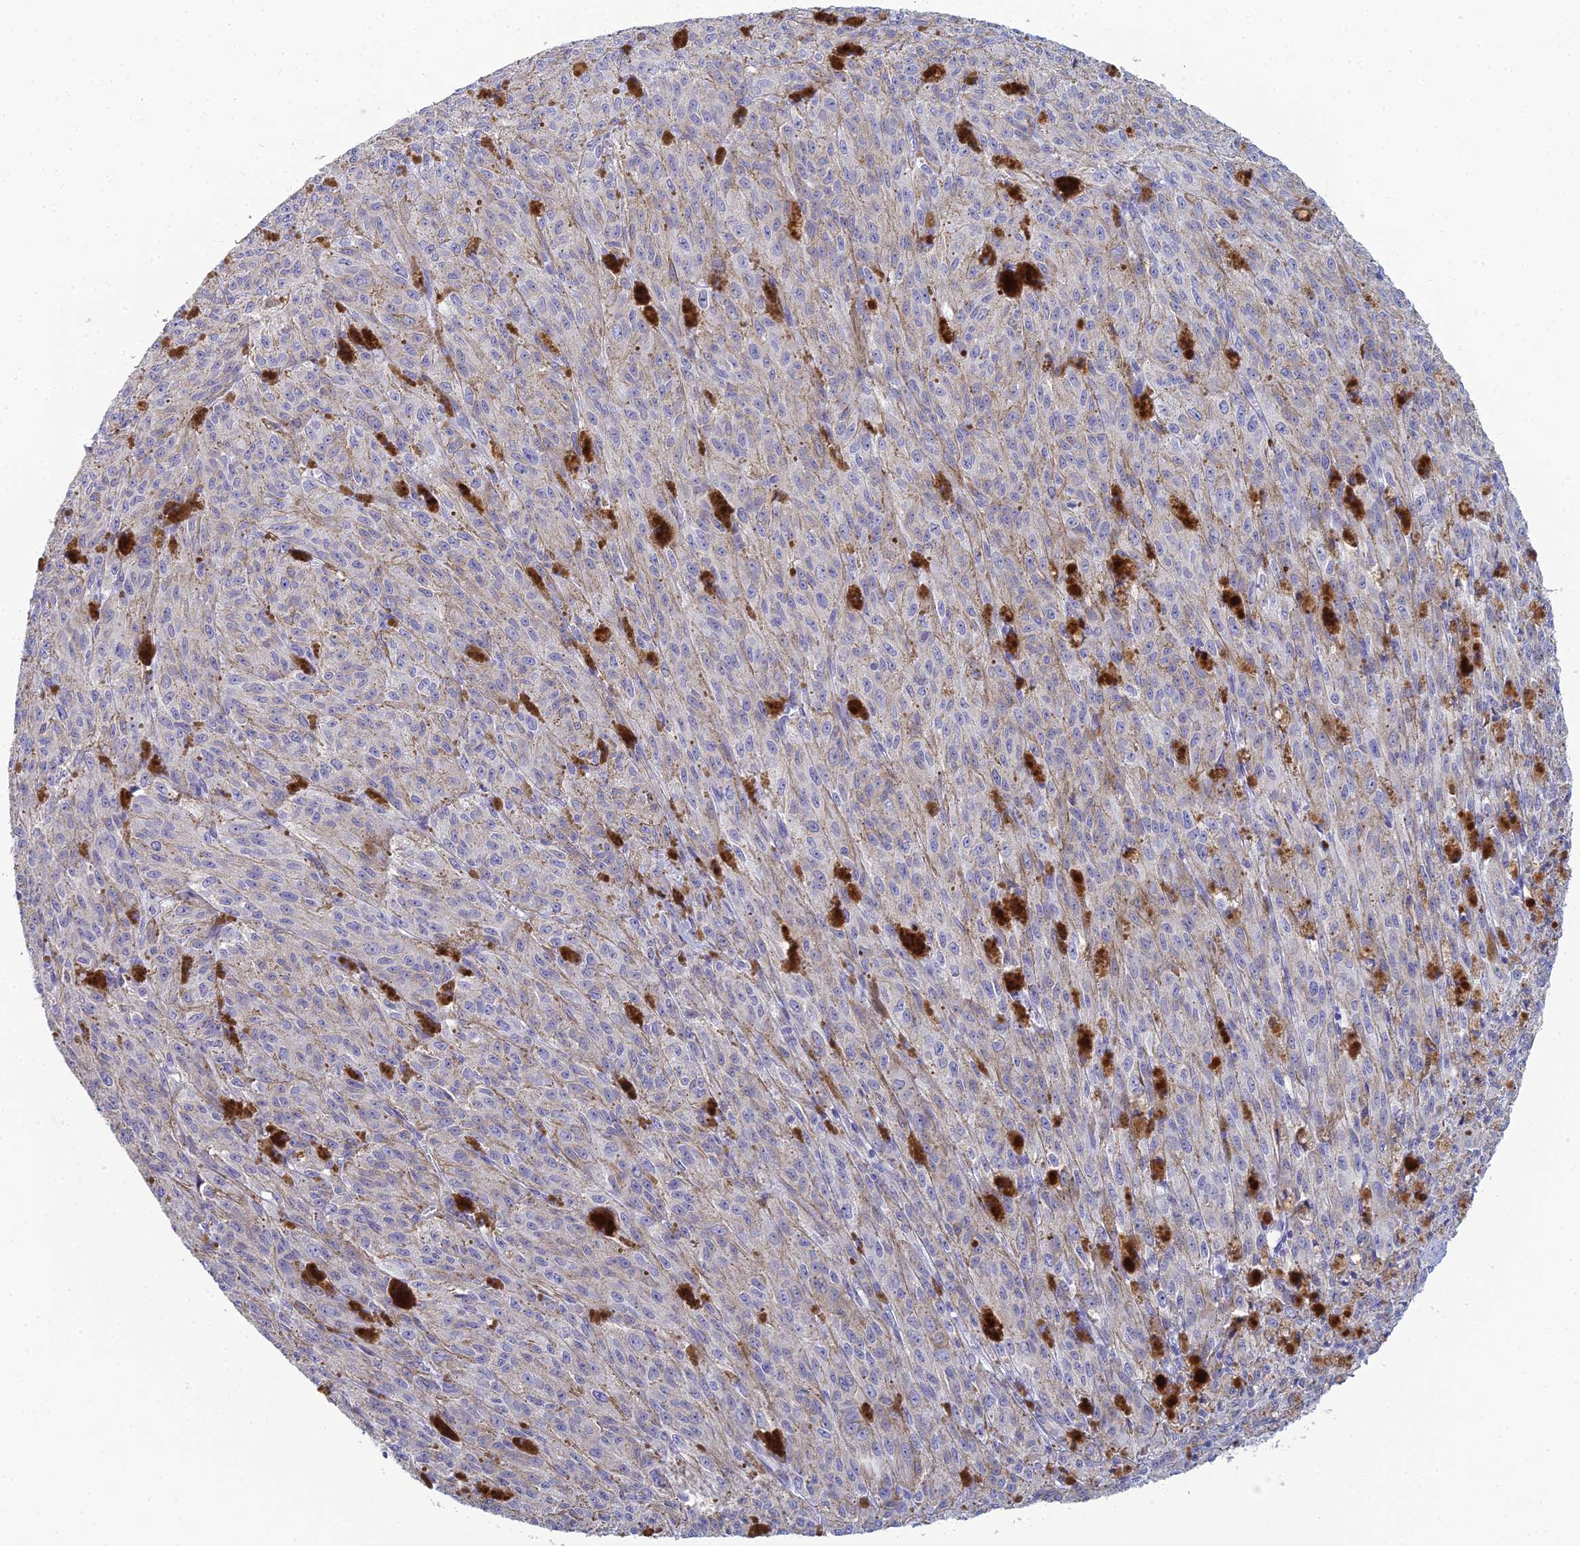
{"staining": {"intensity": "weak", "quantity": "<25%", "location": "cytoplasmic/membranous"}, "tissue": "melanoma", "cell_type": "Tumor cells", "image_type": "cancer", "snomed": [{"axis": "morphology", "description": "Malignant melanoma, NOS"}, {"axis": "topography", "description": "Skin"}], "caption": "IHC histopathology image of neoplastic tissue: human melanoma stained with DAB shows no significant protein positivity in tumor cells.", "gene": "MUC13", "patient": {"sex": "female", "age": 52}}